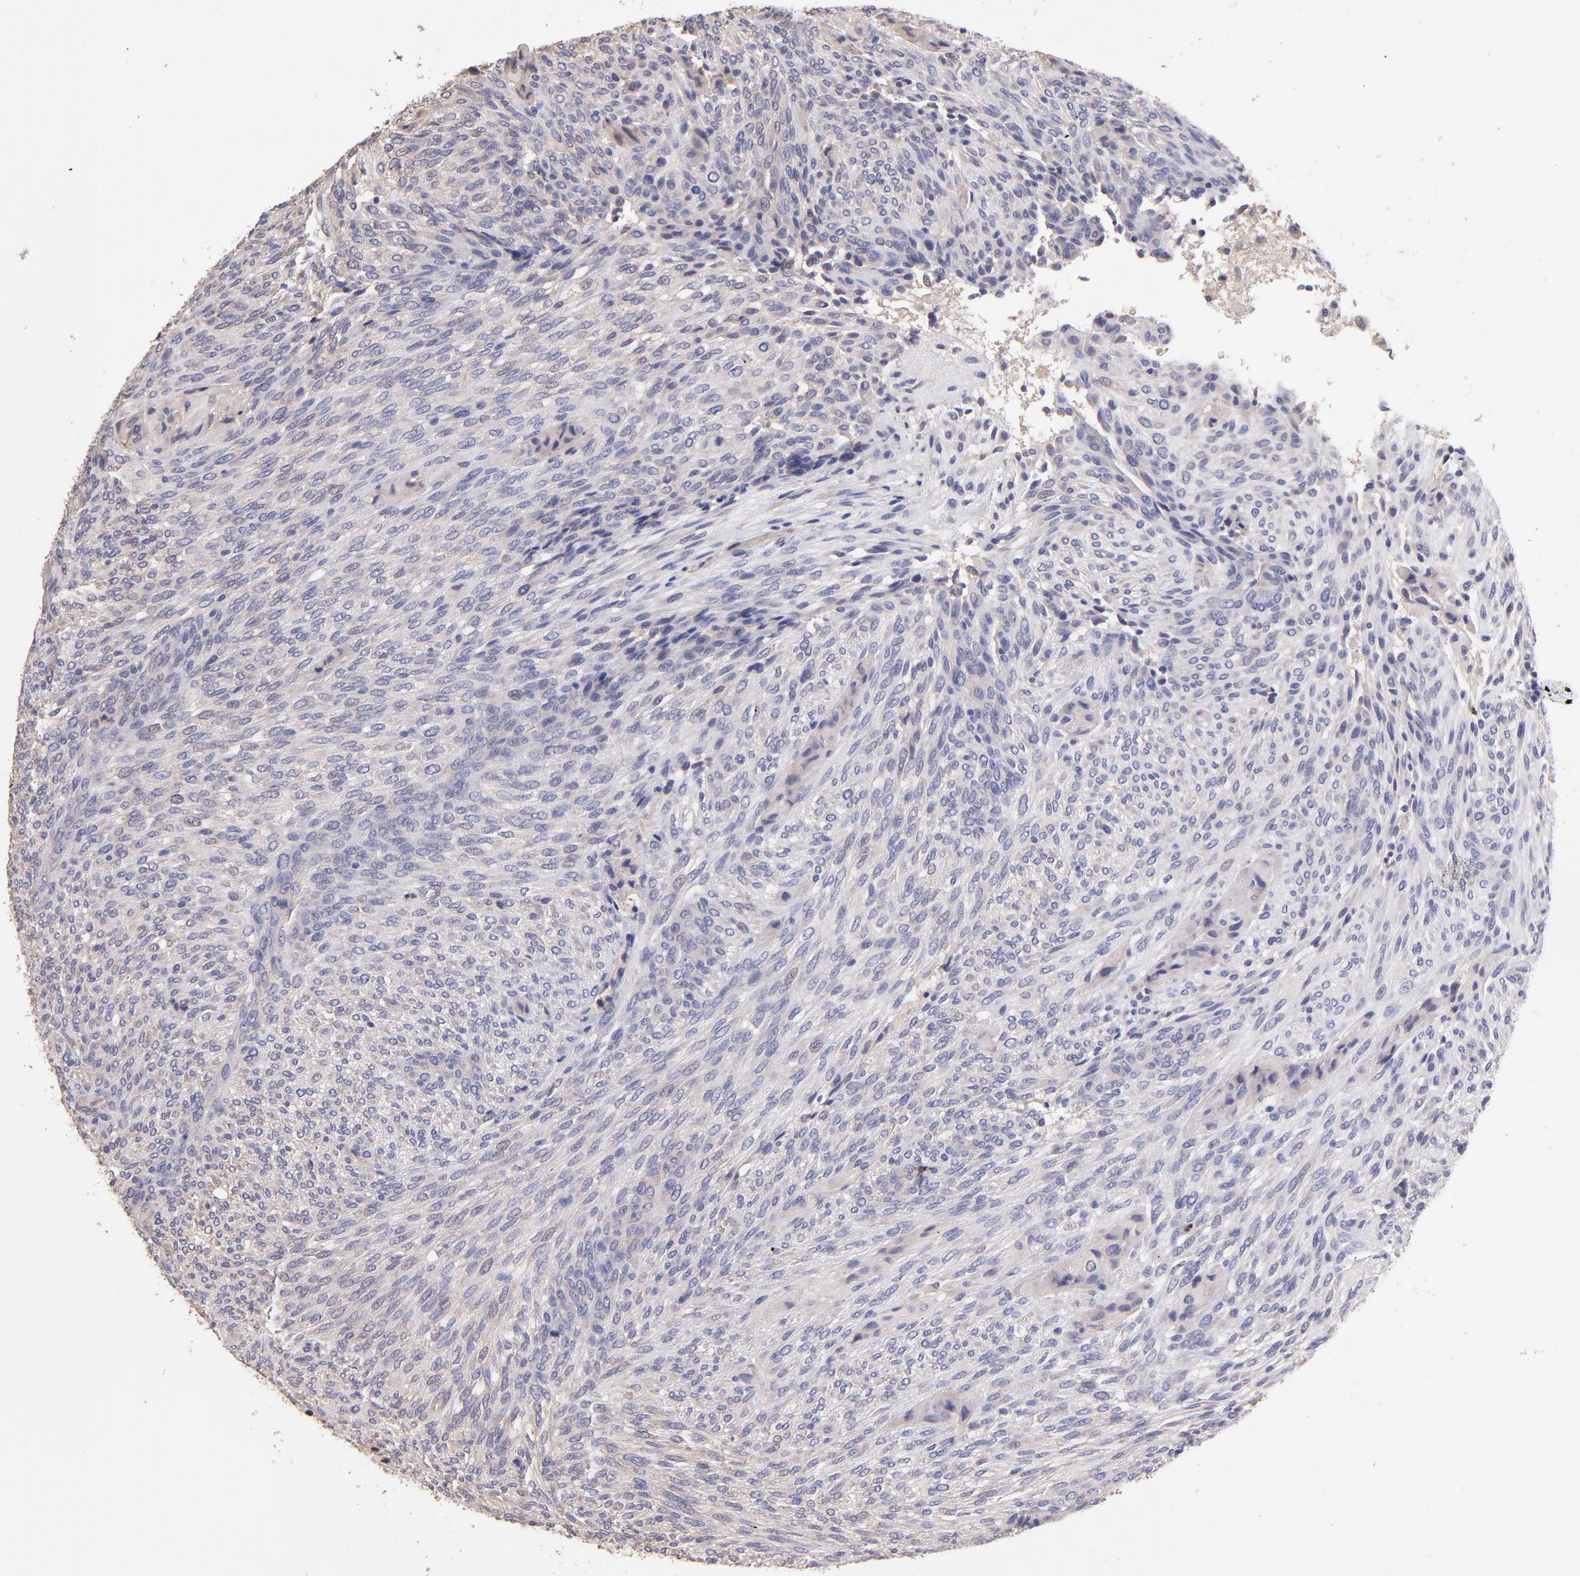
{"staining": {"intensity": "negative", "quantity": "none", "location": "none"}, "tissue": "glioma", "cell_type": "Tumor cells", "image_type": "cancer", "snomed": [{"axis": "morphology", "description": "Glioma, malignant, High grade"}, {"axis": "topography", "description": "Cerebral cortex"}], "caption": "Immunohistochemistry (IHC) photomicrograph of human glioma stained for a protein (brown), which demonstrates no expression in tumor cells.", "gene": "RNASEL", "patient": {"sex": "female", "age": 55}}